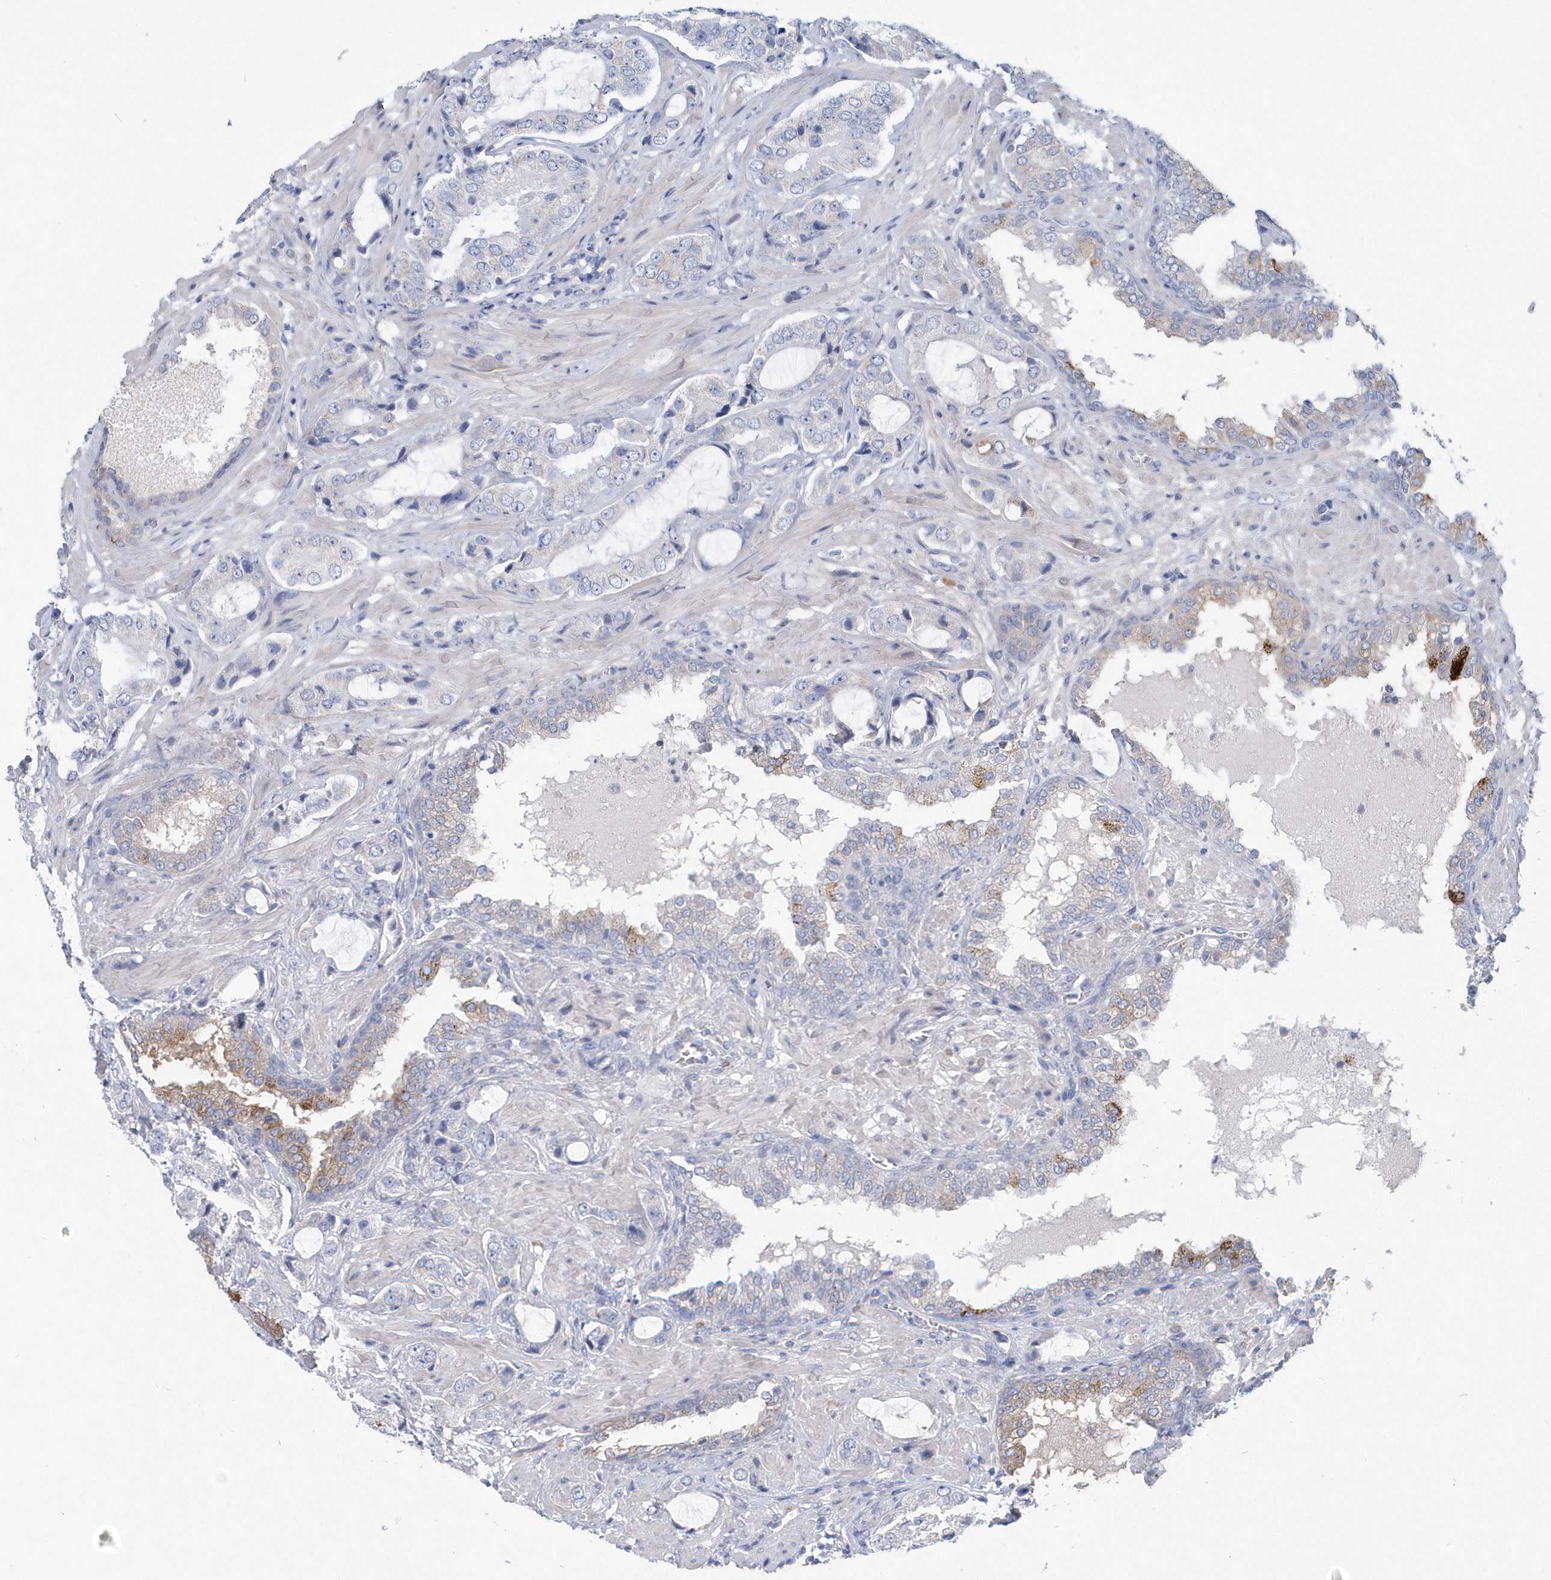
{"staining": {"intensity": "negative", "quantity": "none", "location": "none"}, "tissue": "prostate cancer", "cell_type": "Tumor cells", "image_type": "cancer", "snomed": [{"axis": "morphology", "description": "Normal tissue, NOS"}, {"axis": "morphology", "description": "Adenocarcinoma, High grade"}, {"axis": "topography", "description": "Prostate"}, {"axis": "topography", "description": "Peripheral nerve tissue"}], "caption": "Tumor cells show no significant protein expression in prostate cancer.", "gene": "SPATA18", "patient": {"sex": "male", "age": 59}}